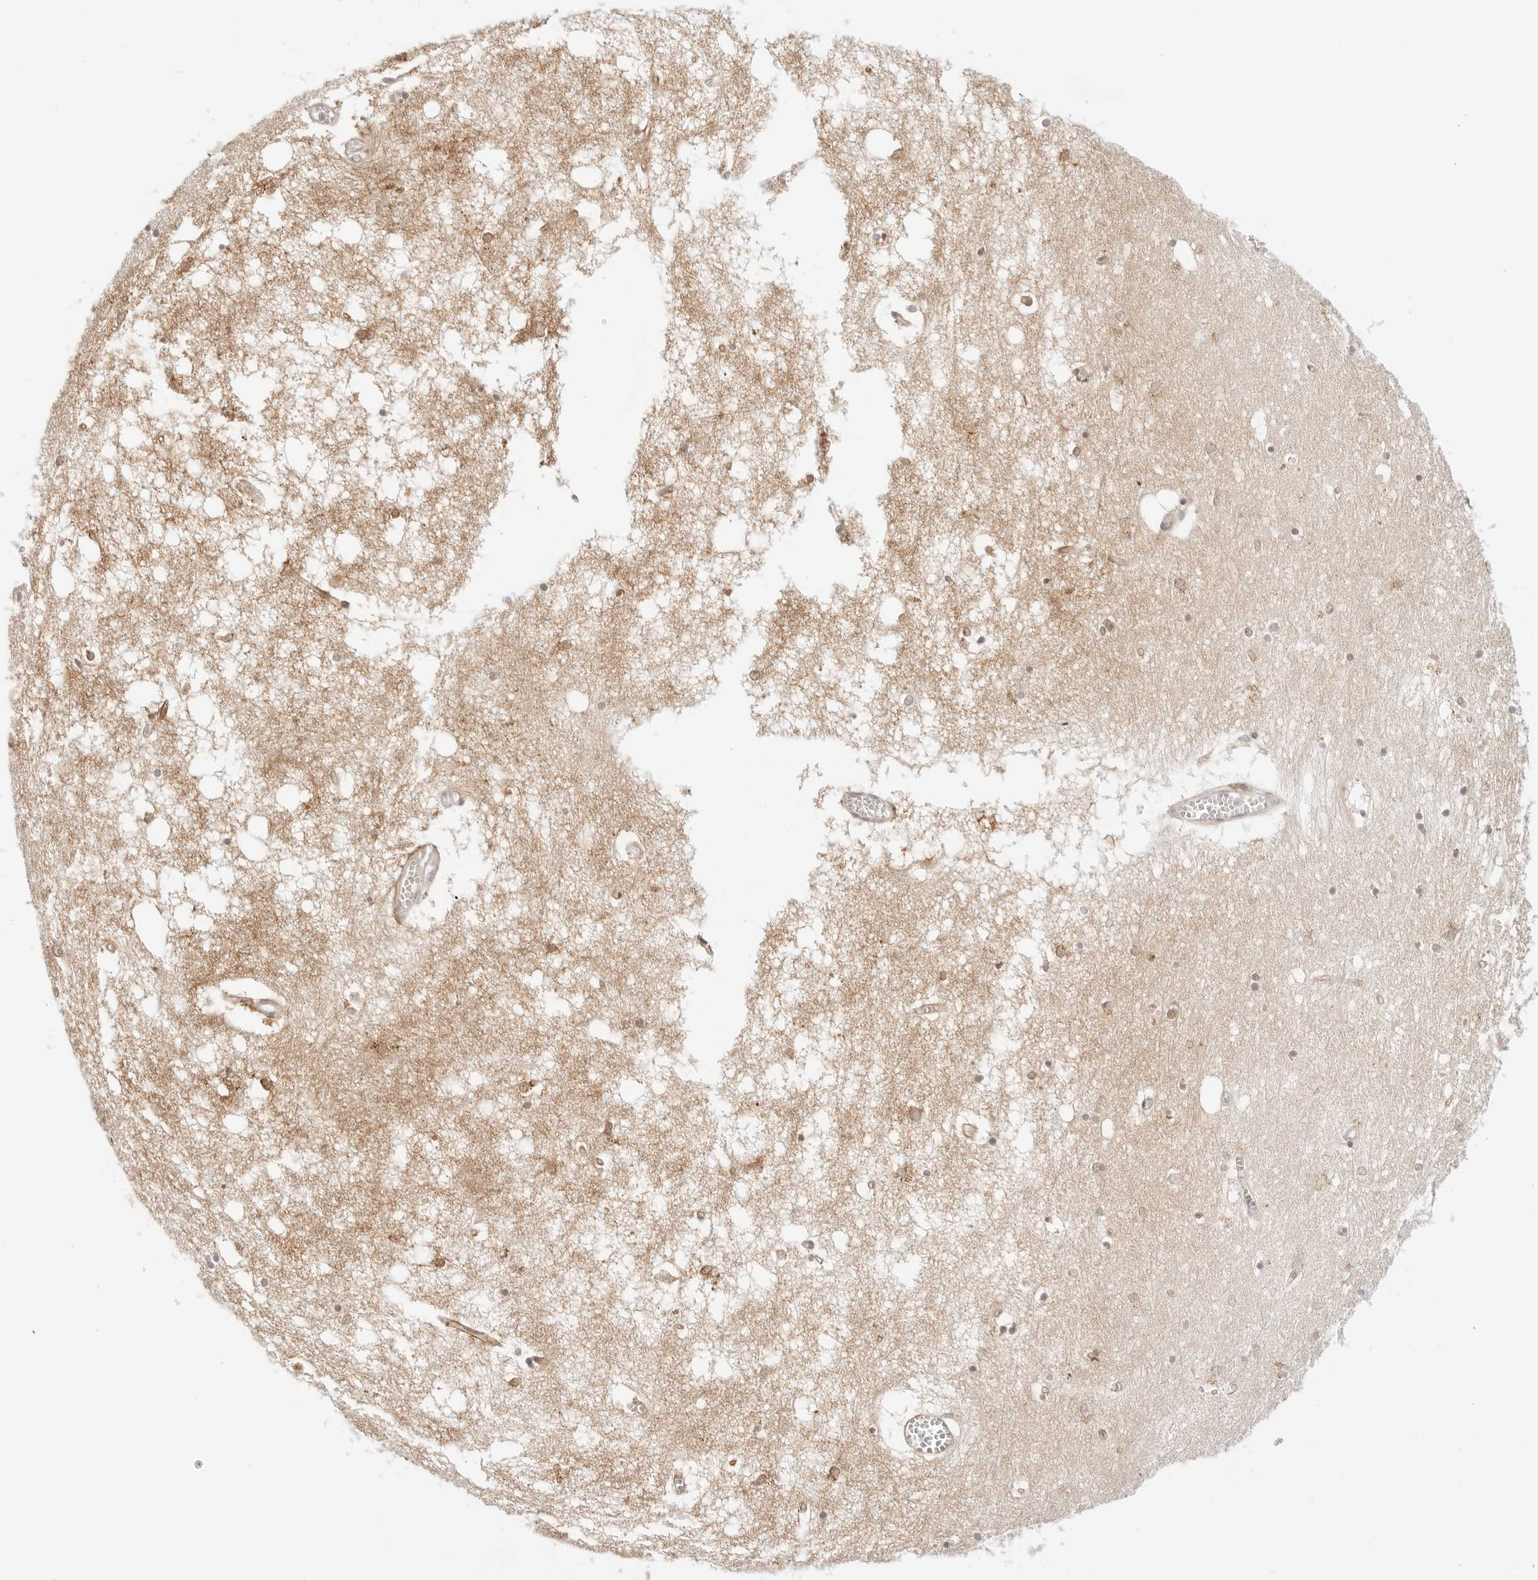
{"staining": {"intensity": "moderate", "quantity": "<25%", "location": "cytoplasmic/membranous,nuclear"}, "tissue": "hippocampus", "cell_type": "Glial cells", "image_type": "normal", "snomed": [{"axis": "morphology", "description": "Normal tissue, NOS"}, {"axis": "topography", "description": "Hippocampus"}], "caption": "Hippocampus stained for a protein reveals moderate cytoplasmic/membranous,nuclear positivity in glial cells.", "gene": "ERO1B", "patient": {"sex": "male", "age": 70}}